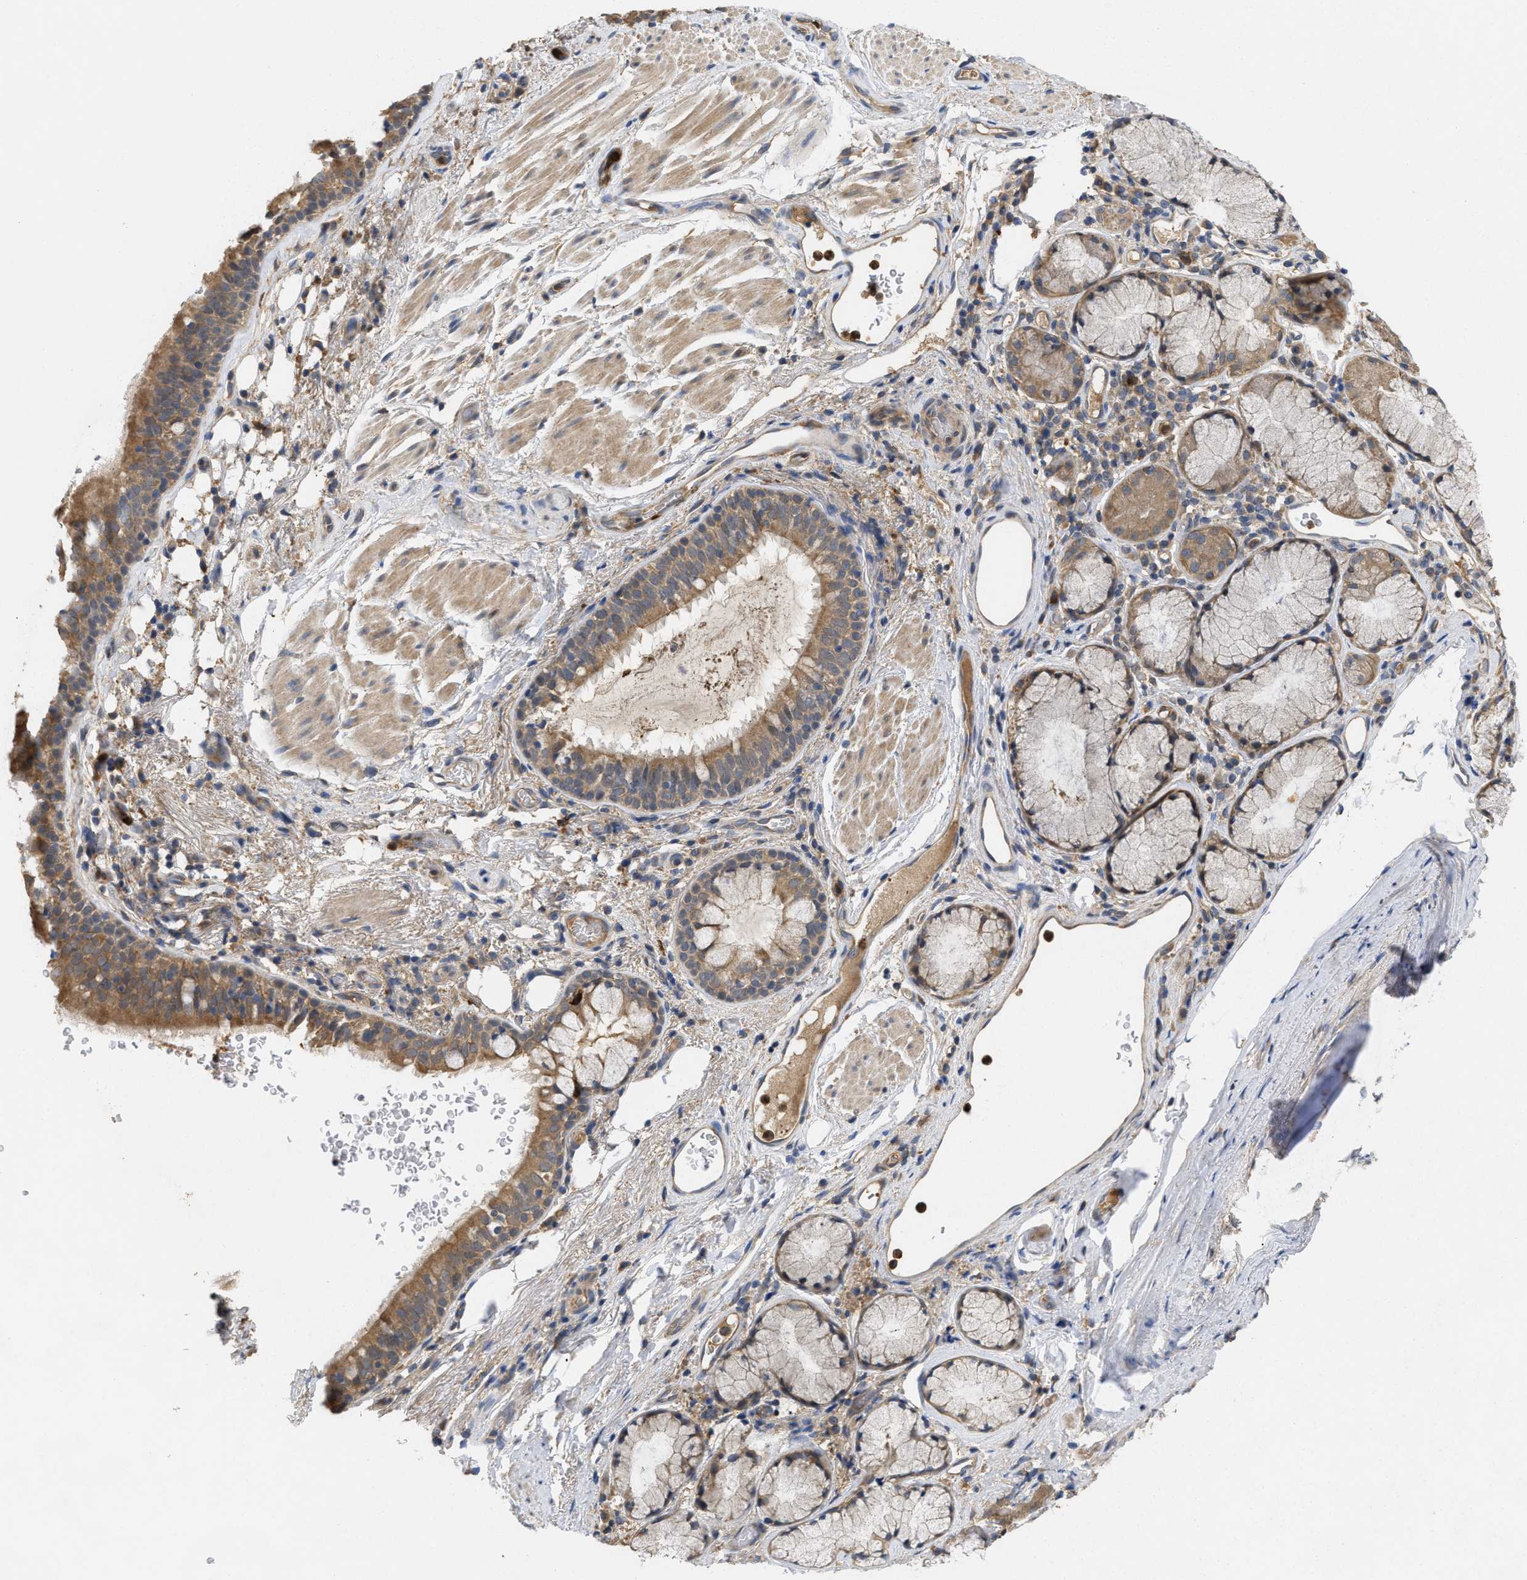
{"staining": {"intensity": "moderate", "quantity": ">75%", "location": "cytoplasmic/membranous"}, "tissue": "bronchus", "cell_type": "Respiratory epithelial cells", "image_type": "normal", "snomed": [{"axis": "morphology", "description": "Normal tissue, NOS"}, {"axis": "morphology", "description": "Inflammation, NOS"}, {"axis": "topography", "description": "Cartilage tissue"}, {"axis": "topography", "description": "Bronchus"}], "caption": "High-power microscopy captured an immunohistochemistry image of benign bronchus, revealing moderate cytoplasmic/membranous staining in about >75% of respiratory epithelial cells.", "gene": "RNF216", "patient": {"sex": "male", "age": 77}}